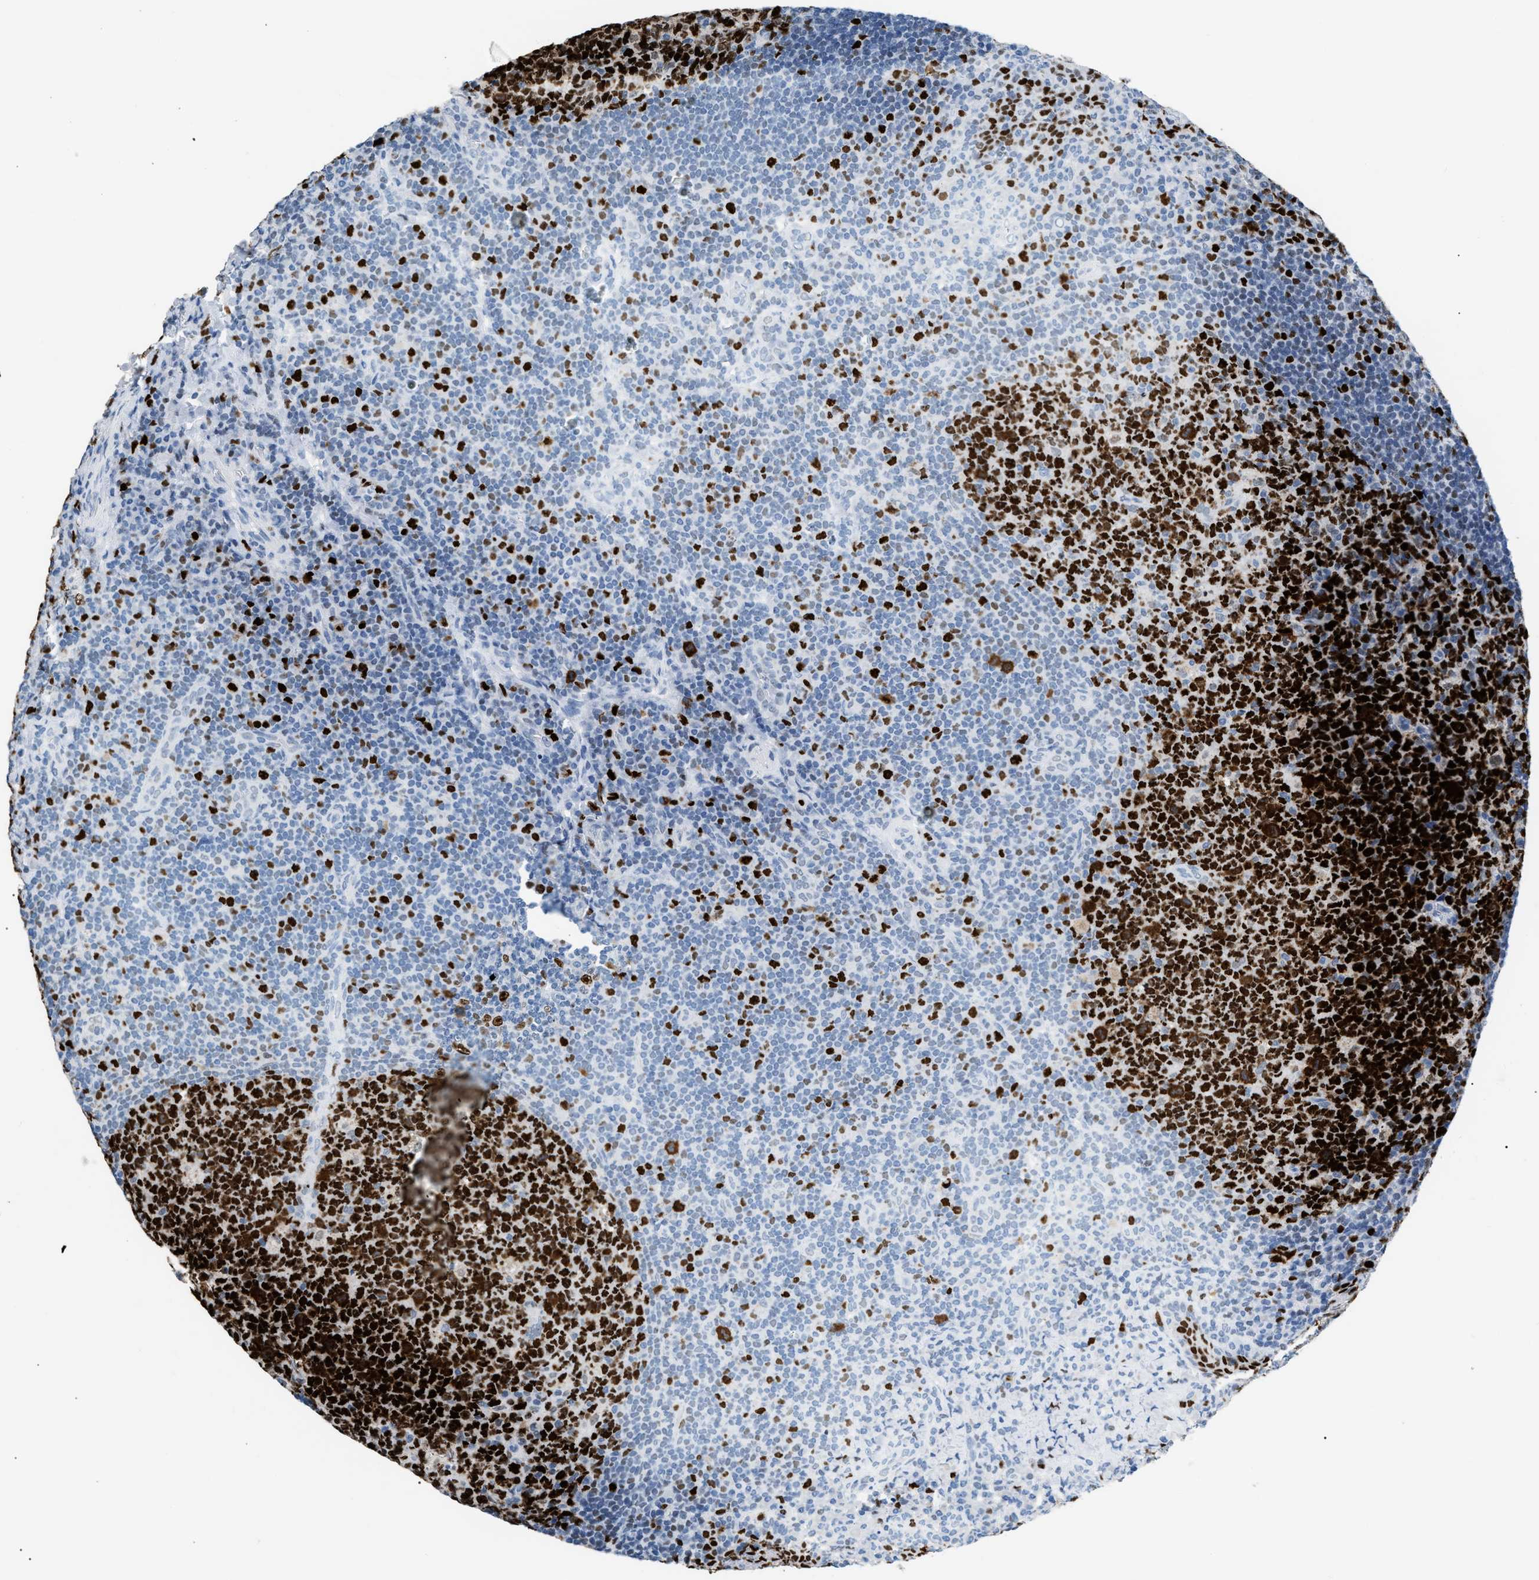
{"staining": {"intensity": "strong", "quantity": ">75%", "location": "nuclear"}, "tissue": "tonsil", "cell_type": "Germinal center cells", "image_type": "normal", "snomed": [{"axis": "morphology", "description": "Normal tissue, NOS"}, {"axis": "topography", "description": "Tonsil"}], "caption": "Germinal center cells reveal high levels of strong nuclear positivity in approximately >75% of cells in unremarkable human tonsil. The protein is stained brown, and the nuclei are stained in blue (DAB IHC with brightfield microscopy, high magnification).", "gene": "MCM7", "patient": {"sex": "male", "age": 17}}